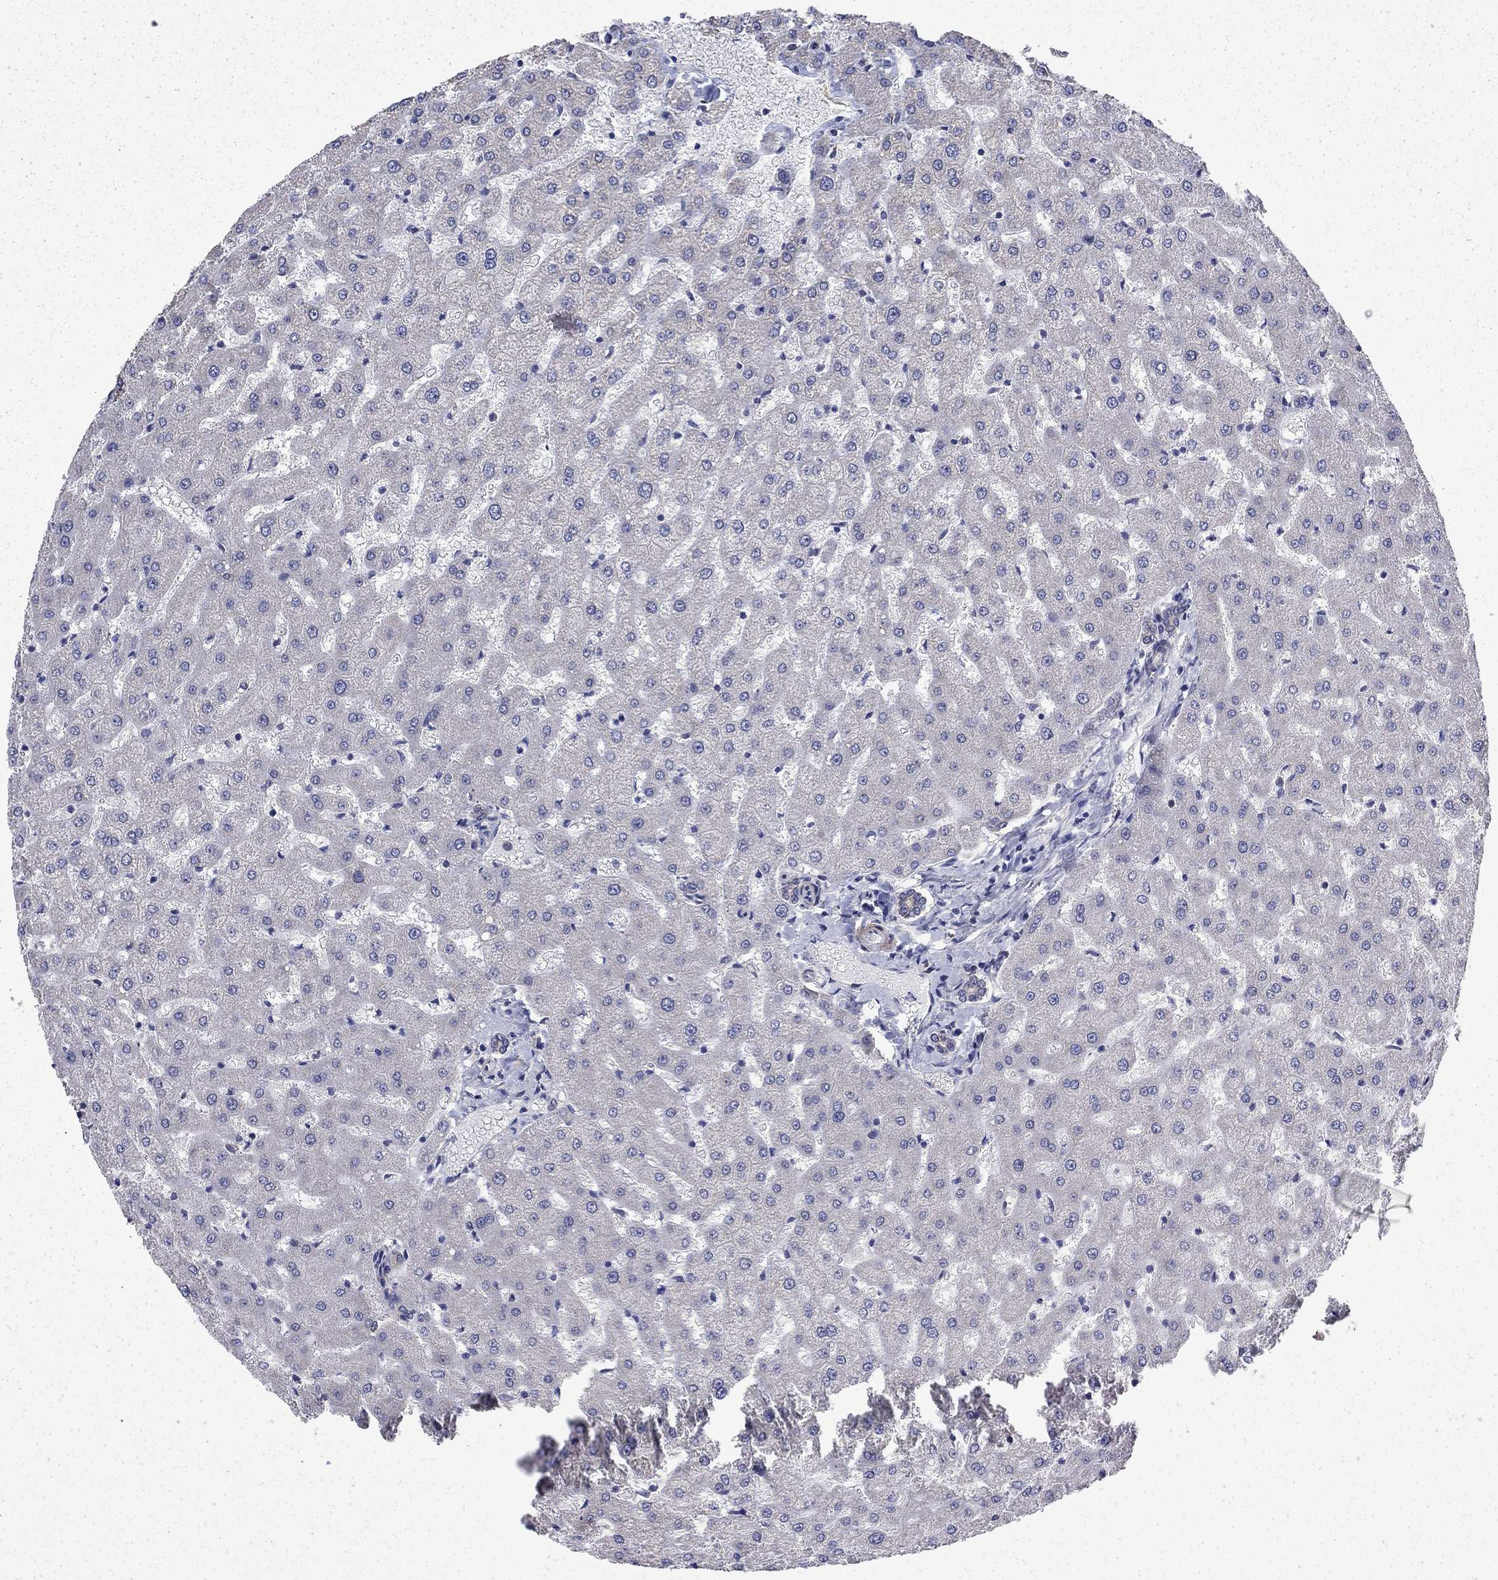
{"staining": {"intensity": "negative", "quantity": "none", "location": "none"}, "tissue": "liver", "cell_type": "Cholangiocytes", "image_type": "normal", "snomed": [{"axis": "morphology", "description": "Normal tissue, NOS"}, {"axis": "topography", "description": "Liver"}], "caption": "DAB immunohistochemical staining of benign human liver shows no significant staining in cholangiocytes.", "gene": "DTNA", "patient": {"sex": "female", "age": 50}}